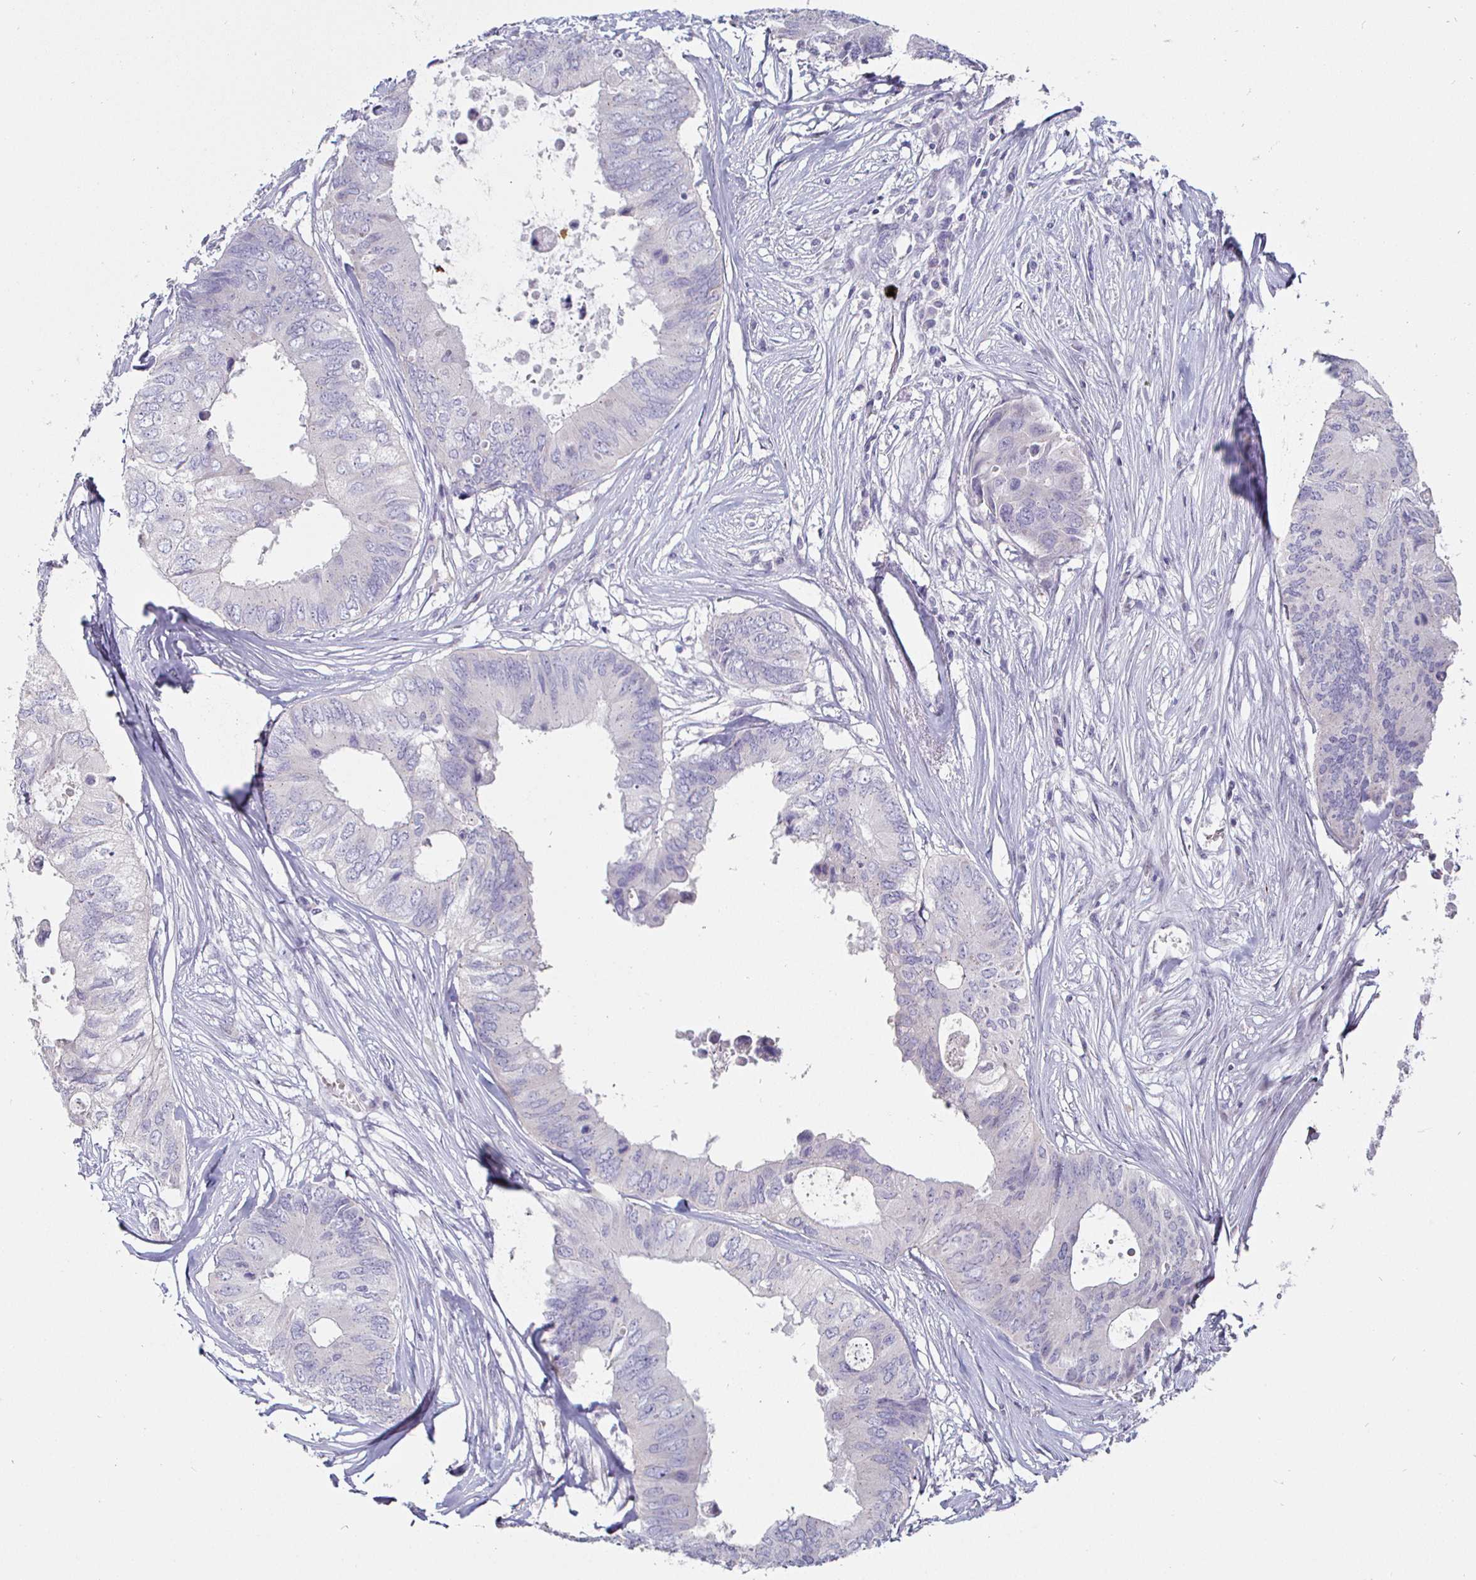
{"staining": {"intensity": "negative", "quantity": "none", "location": "none"}, "tissue": "colorectal cancer", "cell_type": "Tumor cells", "image_type": "cancer", "snomed": [{"axis": "morphology", "description": "Adenocarcinoma, NOS"}, {"axis": "topography", "description": "Colon"}], "caption": "Protein analysis of colorectal cancer displays no significant staining in tumor cells.", "gene": "DMRTB1", "patient": {"sex": "male", "age": 71}}